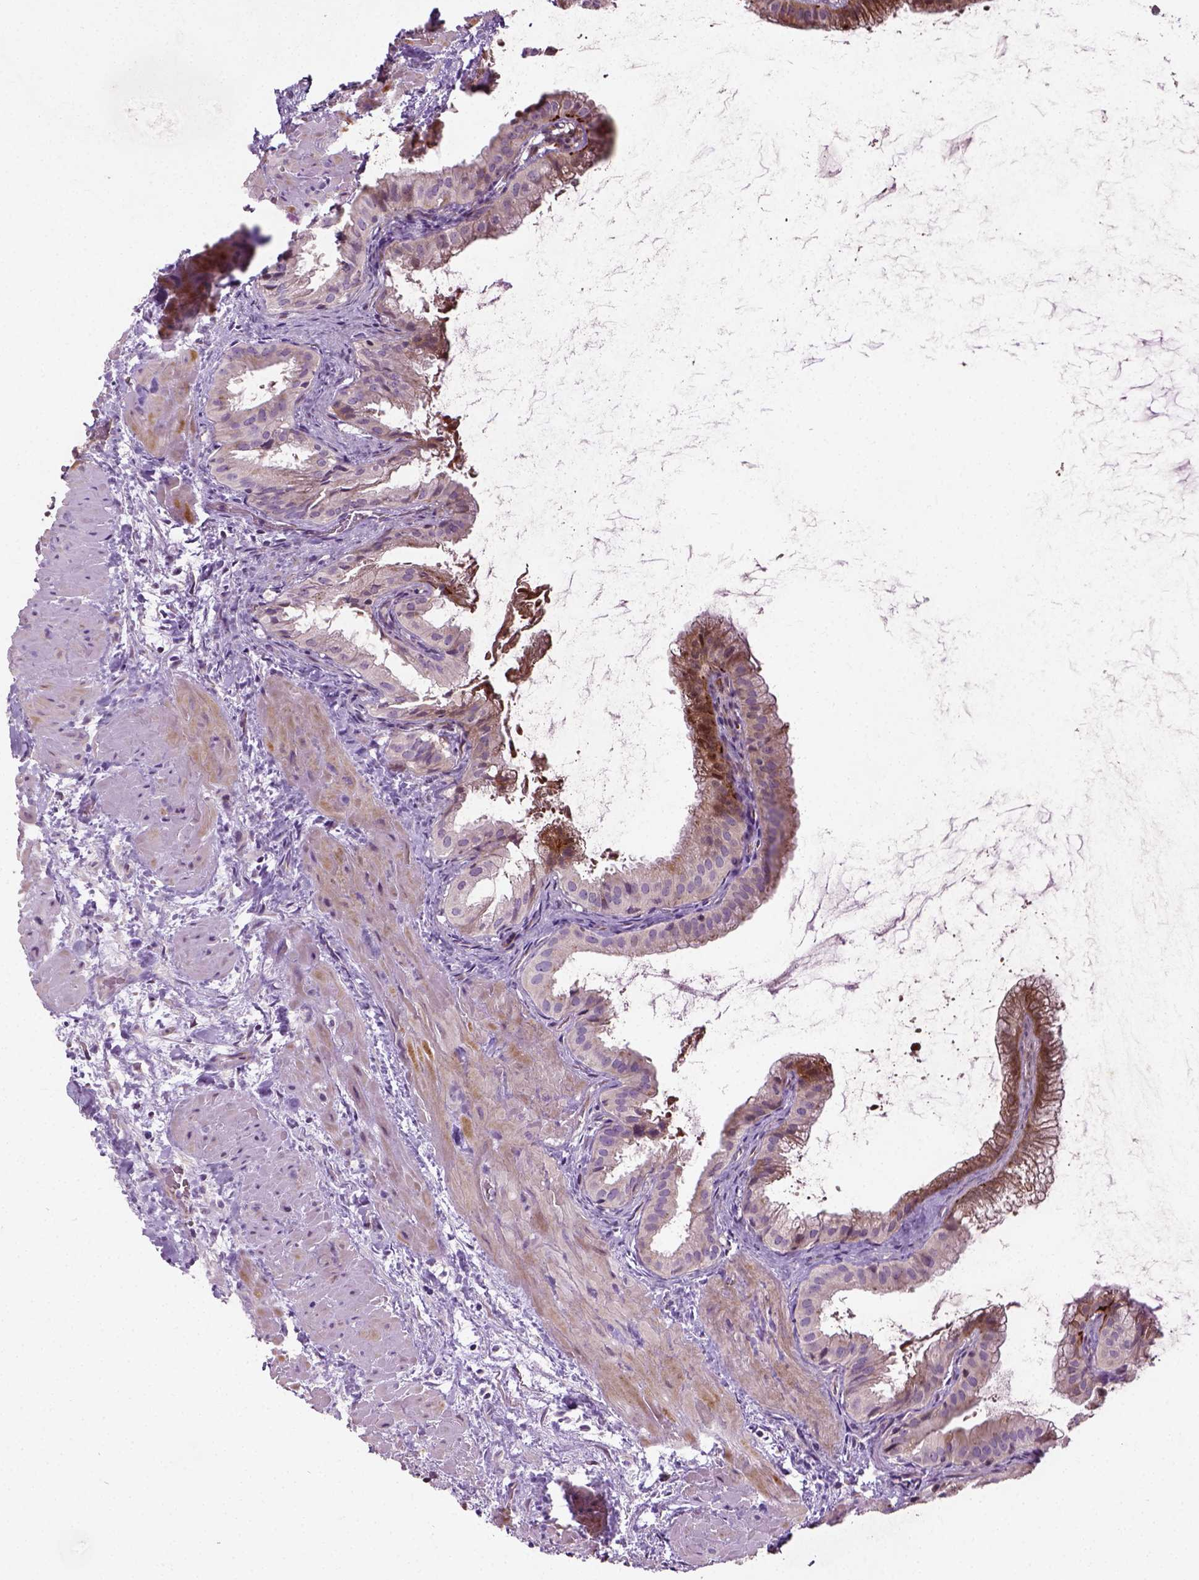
{"staining": {"intensity": "moderate", "quantity": "<25%", "location": "cytoplasmic/membranous"}, "tissue": "gallbladder", "cell_type": "Glandular cells", "image_type": "normal", "snomed": [{"axis": "morphology", "description": "Normal tissue, NOS"}, {"axis": "topography", "description": "Gallbladder"}], "caption": "This is an image of immunohistochemistry (IHC) staining of benign gallbladder, which shows moderate positivity in the cytoplasmic/membranous of glandular cells.", "gene": "PKP3", "patient": {"sex": "male", "age": 70}}